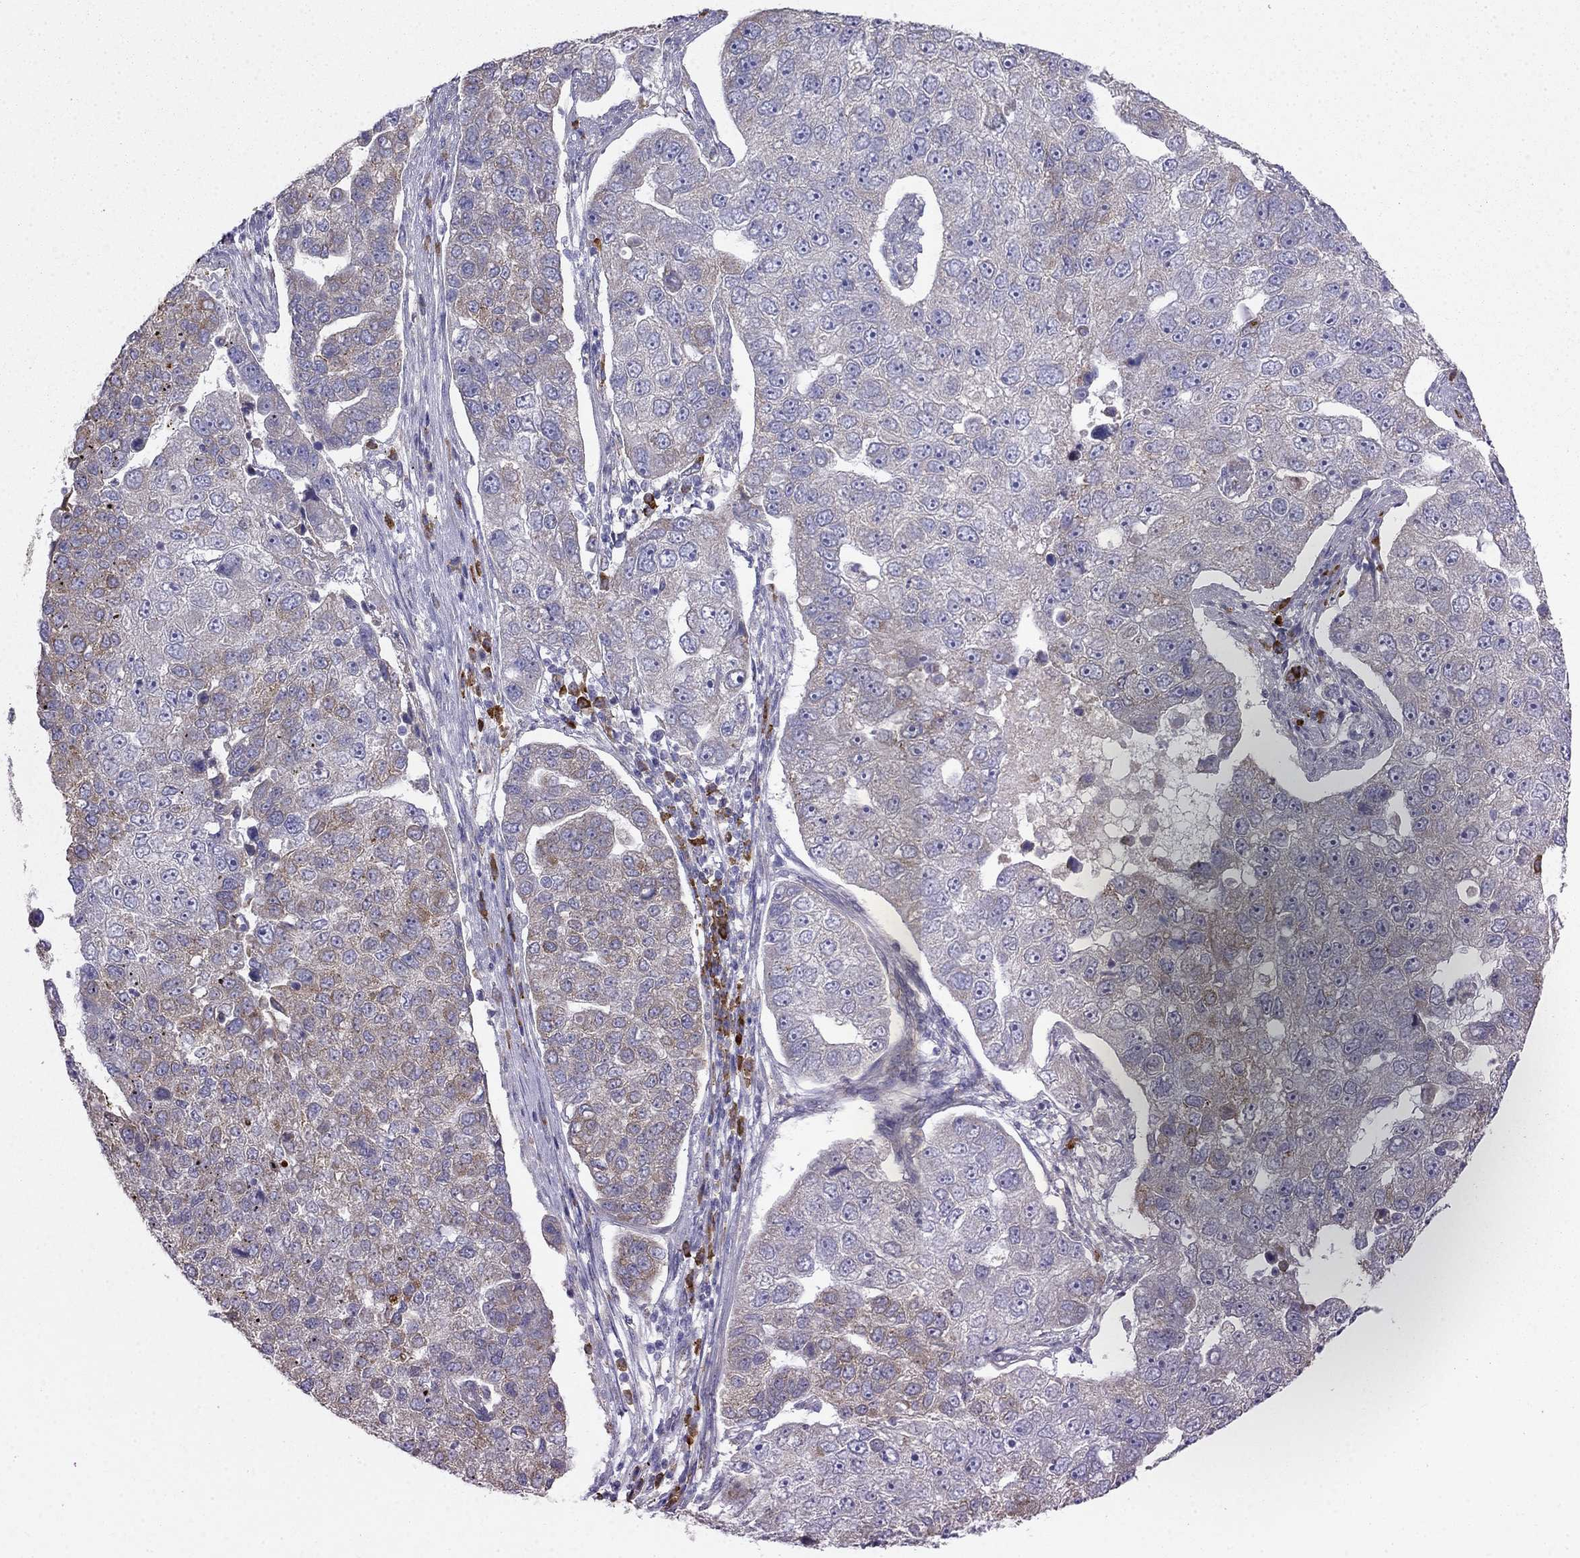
{"staining": {"intensity": "moderate", "quantity": "<25%", "location": "cytoplasmic/membranous"}, "tissue": "pancreatic cancer", "cell_type": "Tumor cells", "image_type": "cancer", "snomed": [{"axis": "morphology", "description": "Adenocarcinoma, NOS"}, {"axis": "topography", "description": "Pancreas"}], "caption": "Immunohistochemical staining of adenocarcinoma (pancreatic) exhibits moderate cytoplasmic/membranous protein expression in about <25% of tumor cells.", "gene": "LONRF2", "patient": {"sex": "female", "age": 61}}